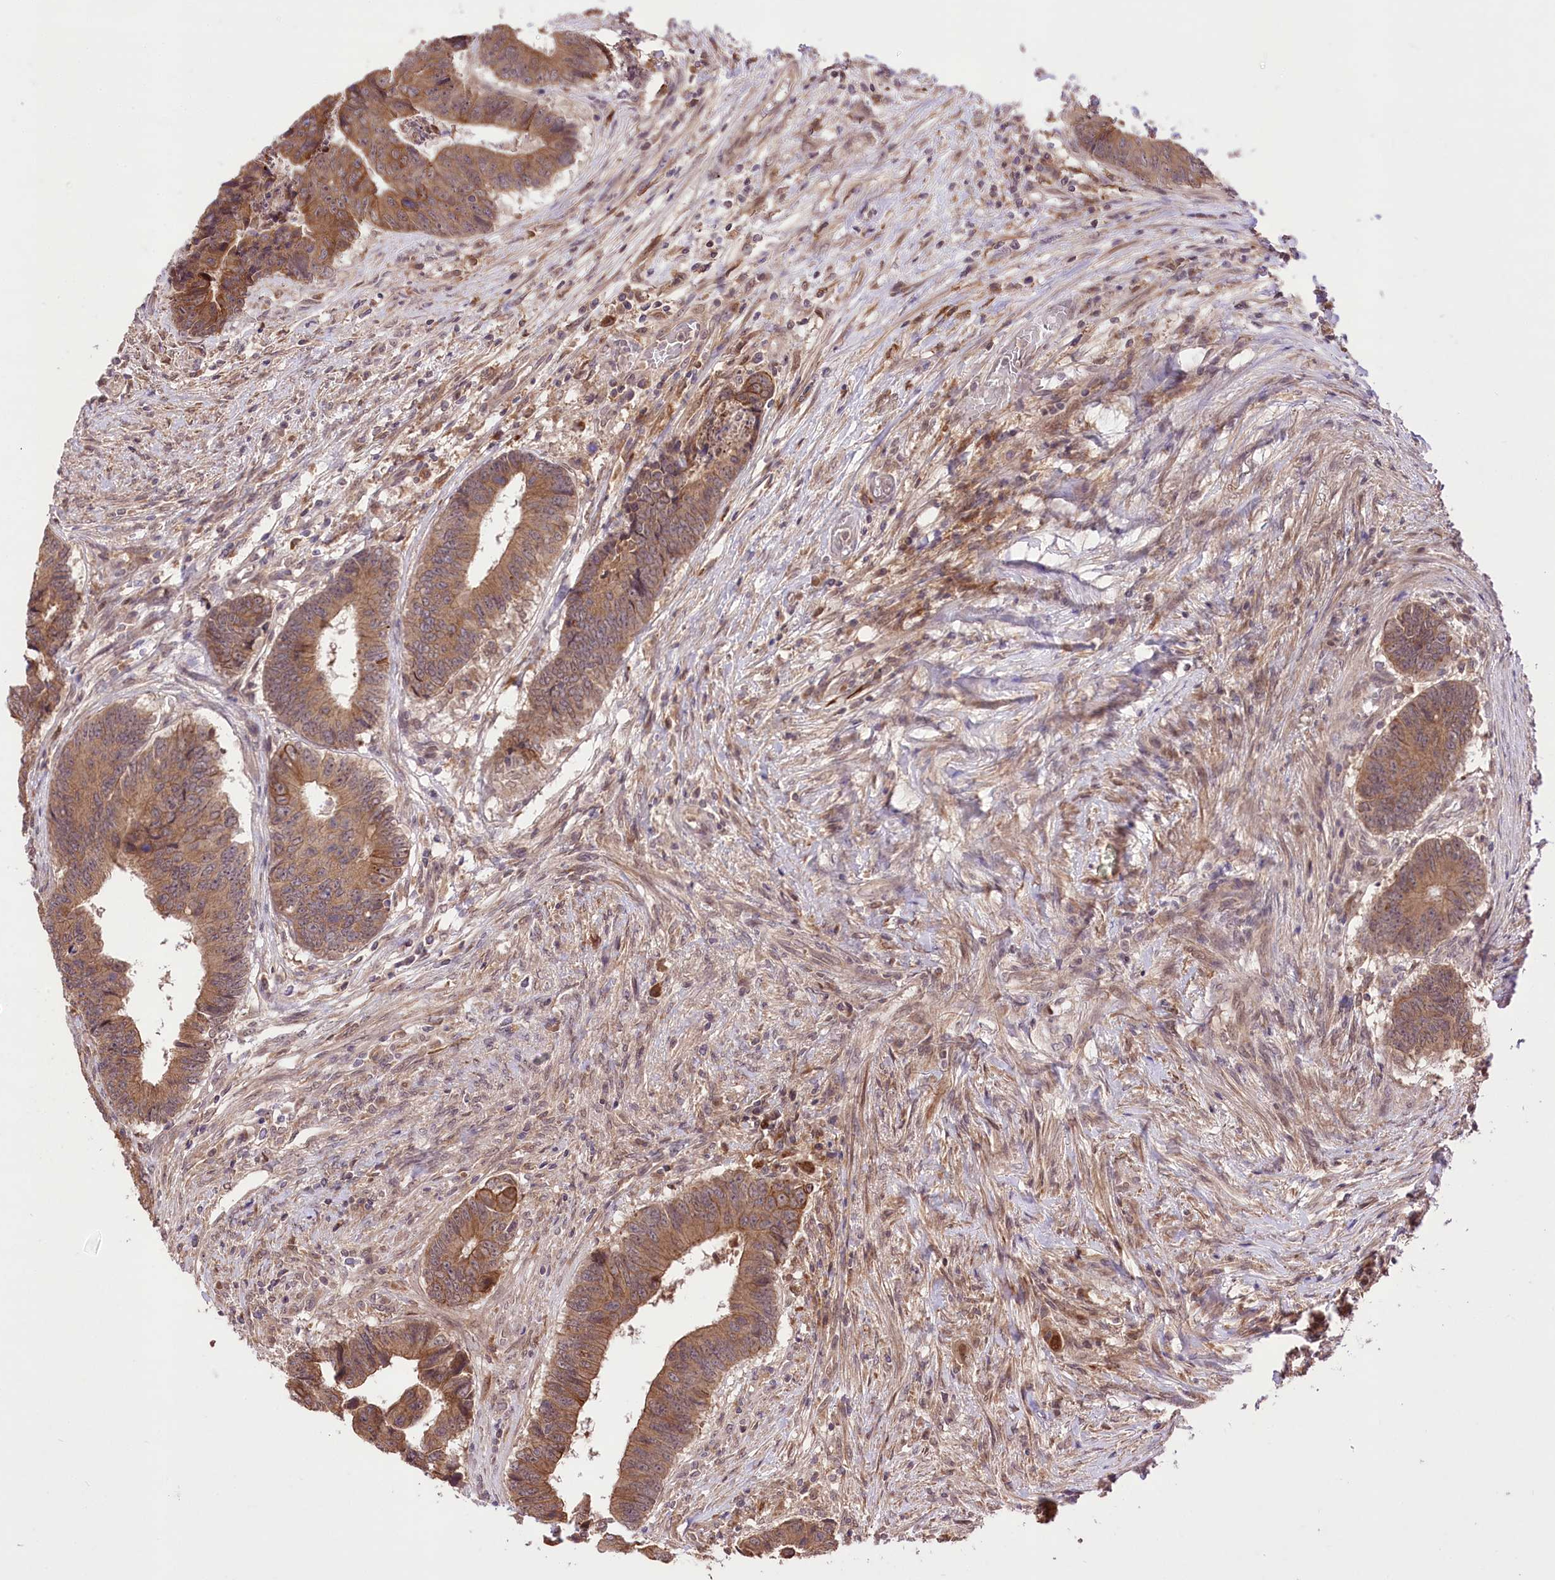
{"staining": {"intensity": "moderate", "quantity": ">75%", "location": "cytoplasmic/membranous"}, "tissue": "colorectal cancer", "cell_type": "Tumor cells", "image_type": "cancer", "snomed": [{"axis": "morphology", "description": "Adenocarcinoma, NOS"}, {"axis": "topography", "description": "Rectum"}], "caption": "Colorectal cancer (adenocarcinoma) tissue reveals moderate cytoplasmic/membranous expression in about >75% of tumor cells, visualized by immunohistochemistry.", "gene": "HELT", "patient": {"sex": "male", "age": 84}}